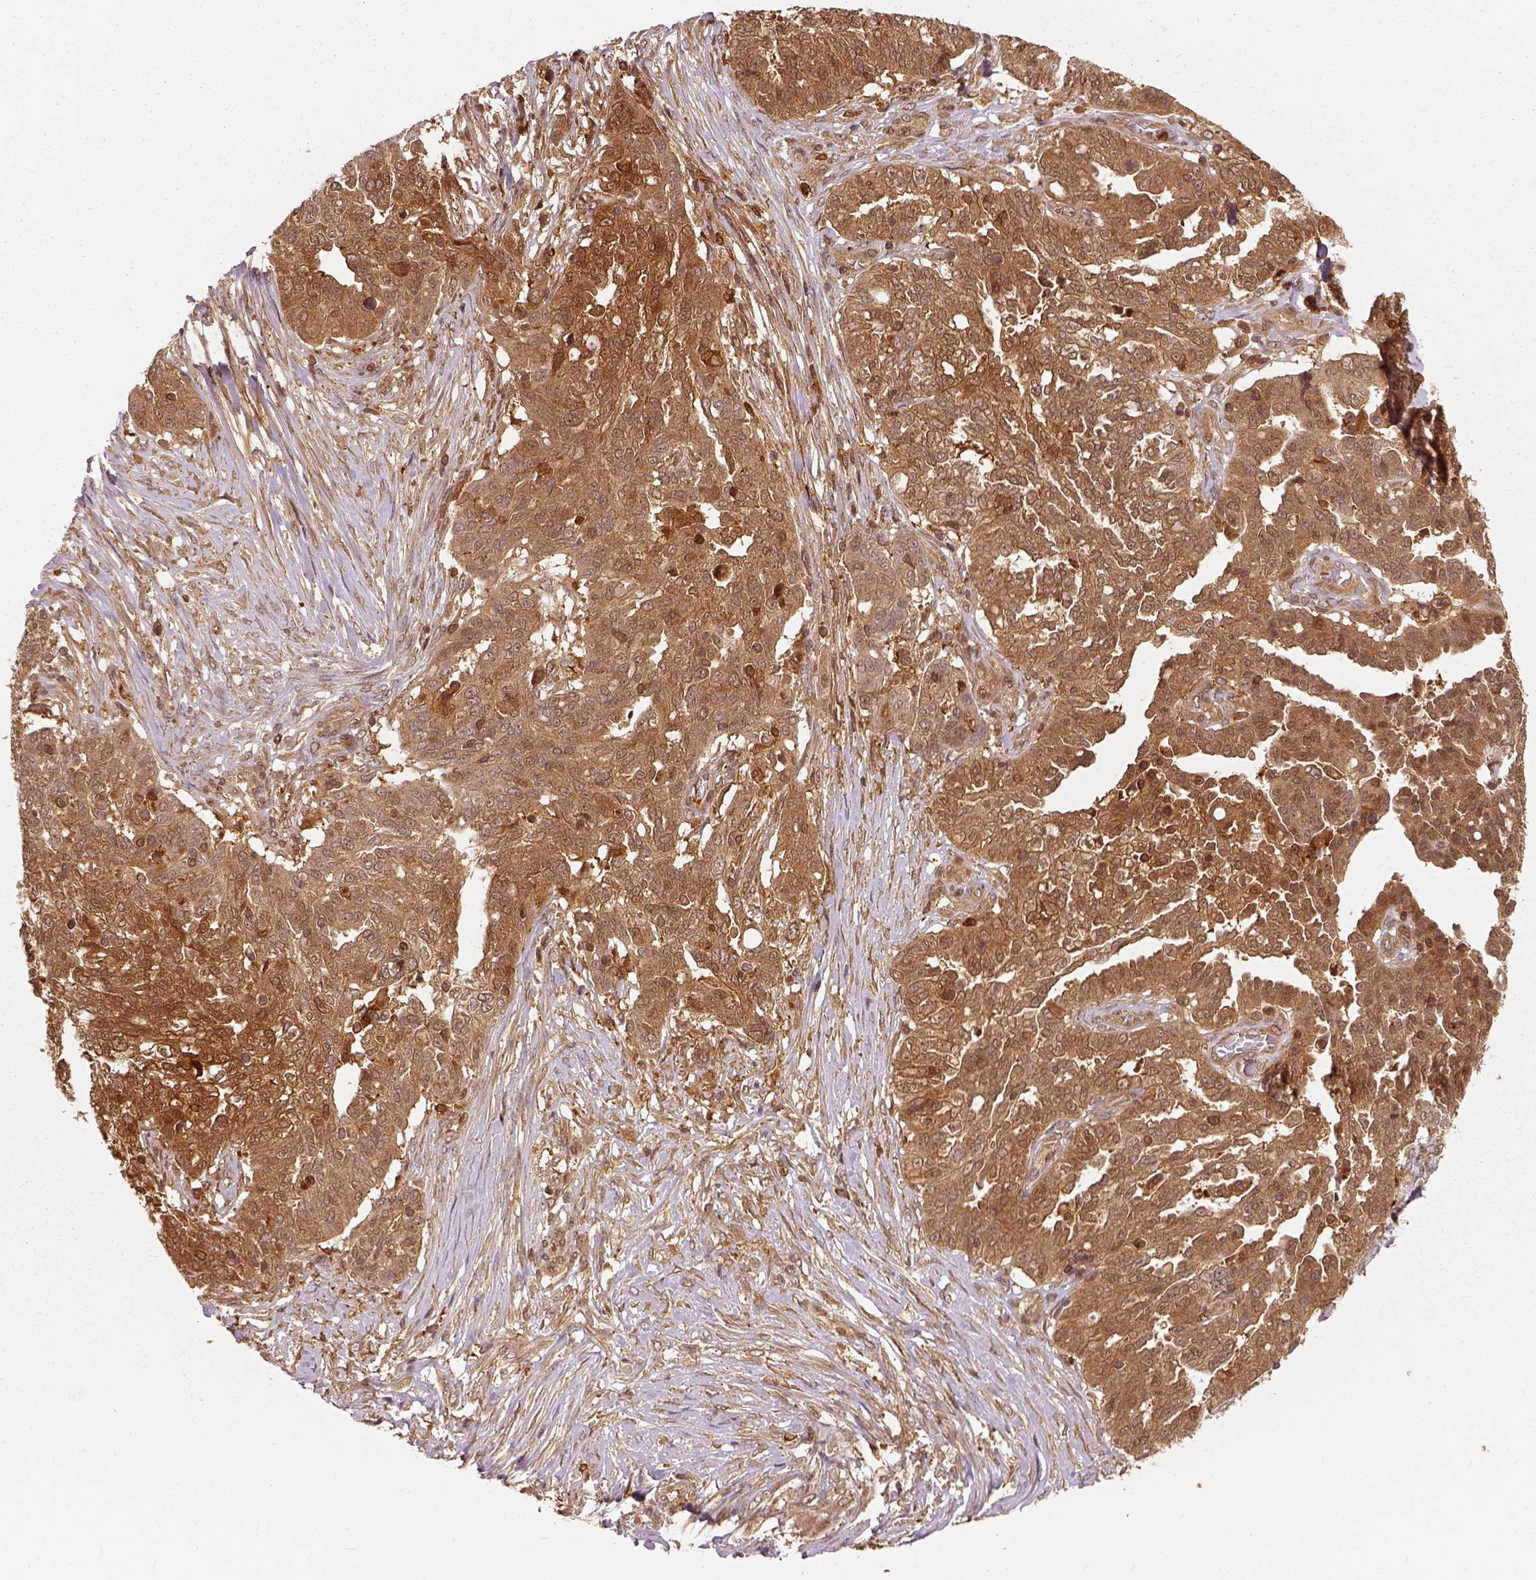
{"staining": {"intensity": "moderate", "quantity": ">75%", "location": "cytoplasmic/membranous"}, "tissue": "ovarian cancer", "cell_type": "Tumor cells", "image_type": "cancer", "snomed": [{"axis": "morphology", "description": "Cystadenocarcinoma, serous, NOS"}, {"axis": "topography", "description": "Ovary"}], "caption": "Ovarian serous cystadenocarcinoma stained with a brown dye reveals moderate cytoplasmic/membranous positive expression in about >75% of tumor cells.", "gene": "GPI", "patient": {"sex": "female", "age": 67}}